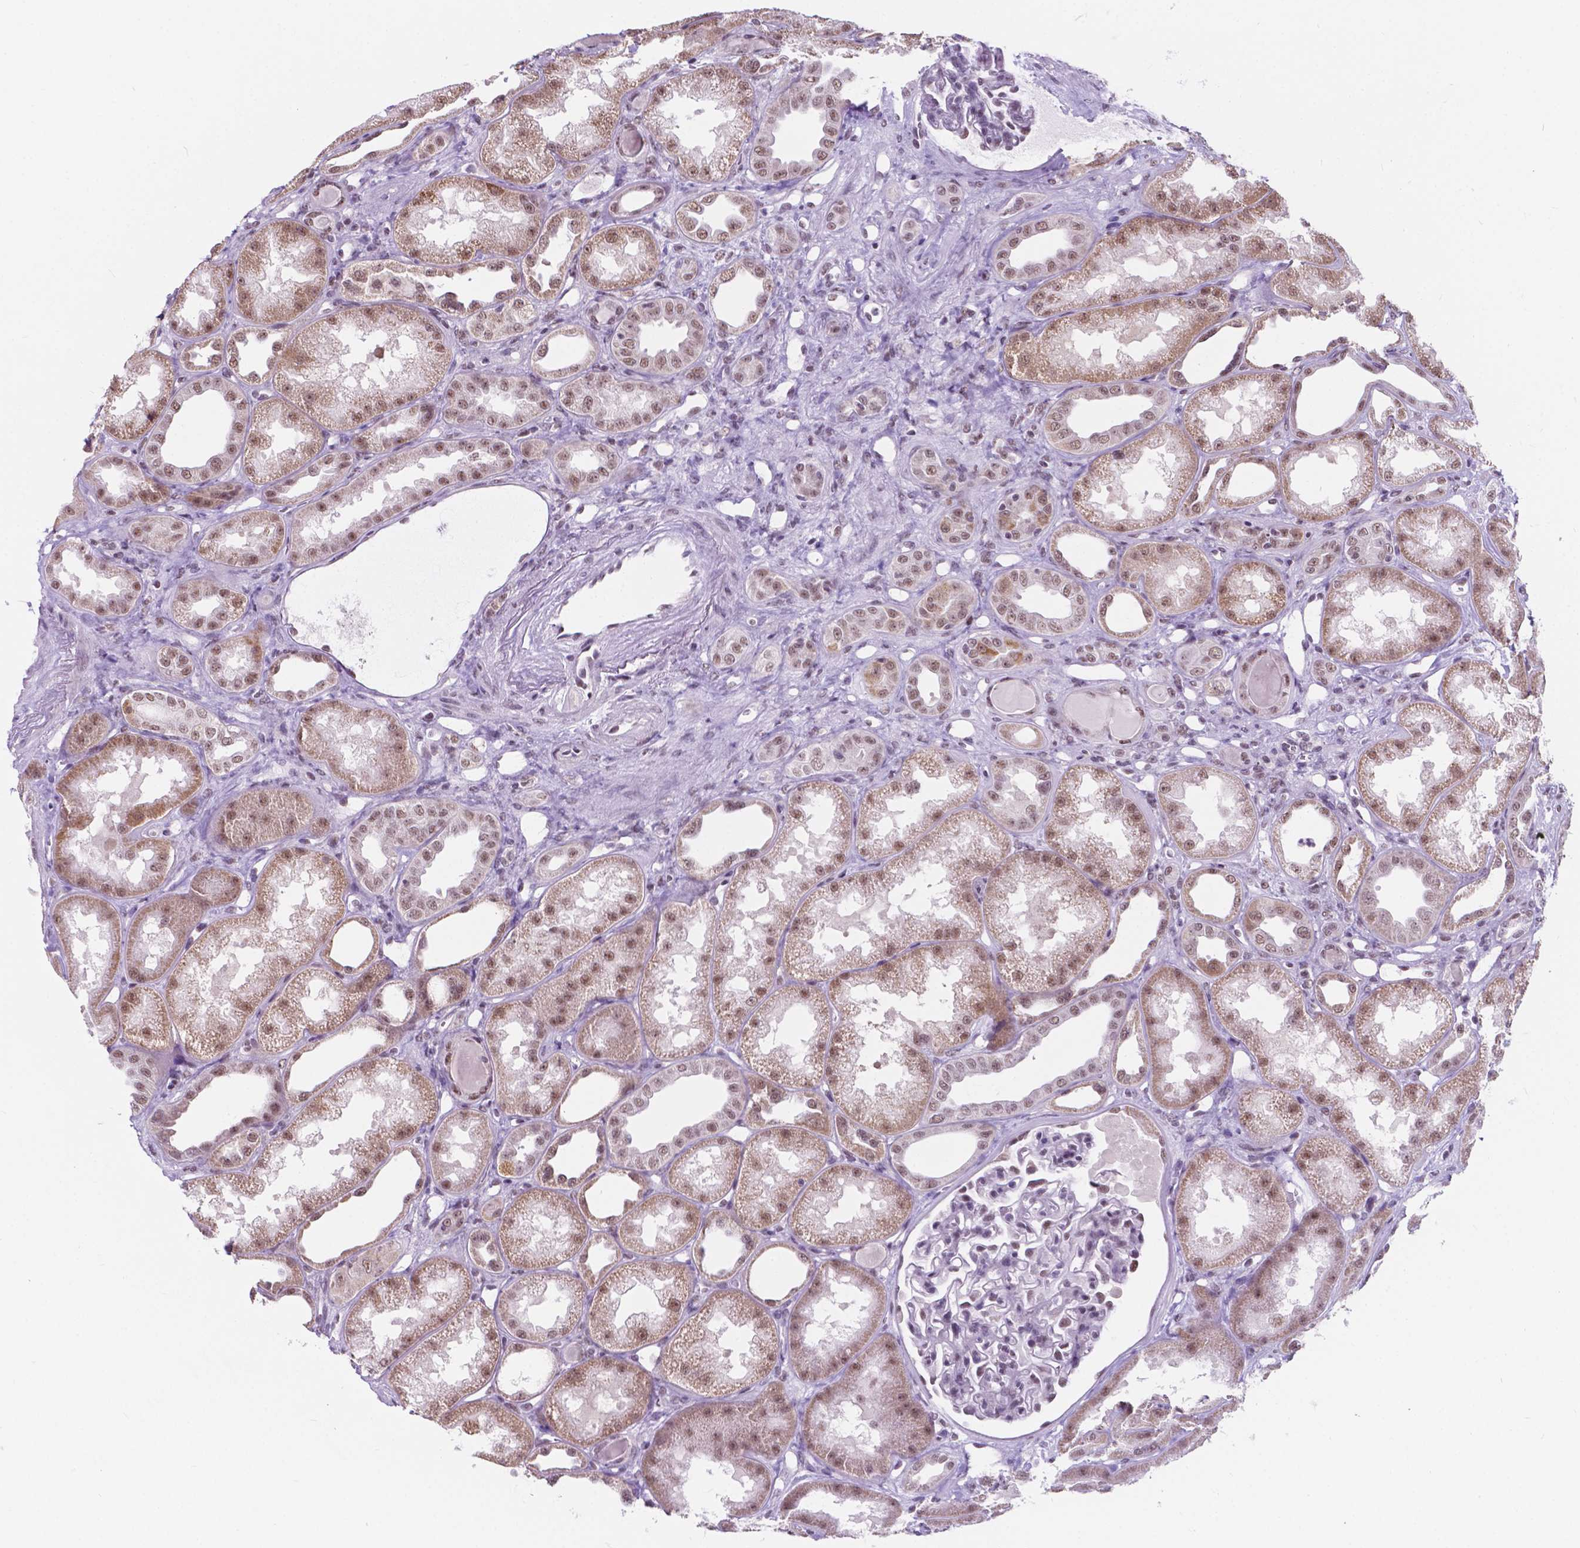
{"staining": {"intensity": "weak", "quantity": "<25%", "location": "nuclear"}, "tissue": "kidney", "cell_type": "Cells in glomeruli", "image_type": "normal", "snomed": [{"axis": "morphology", "description": "Normal tissue, NOS"}, {"axis": "topography", "description": "Kidney"}], "caption": "A histopathology image of kidney stained for a protein displays no brown staining in cells in glomeruli. Nuclei are stained in blue.", "gene": "BCAS2", "patient": {"sex": "male", "age": 61}}